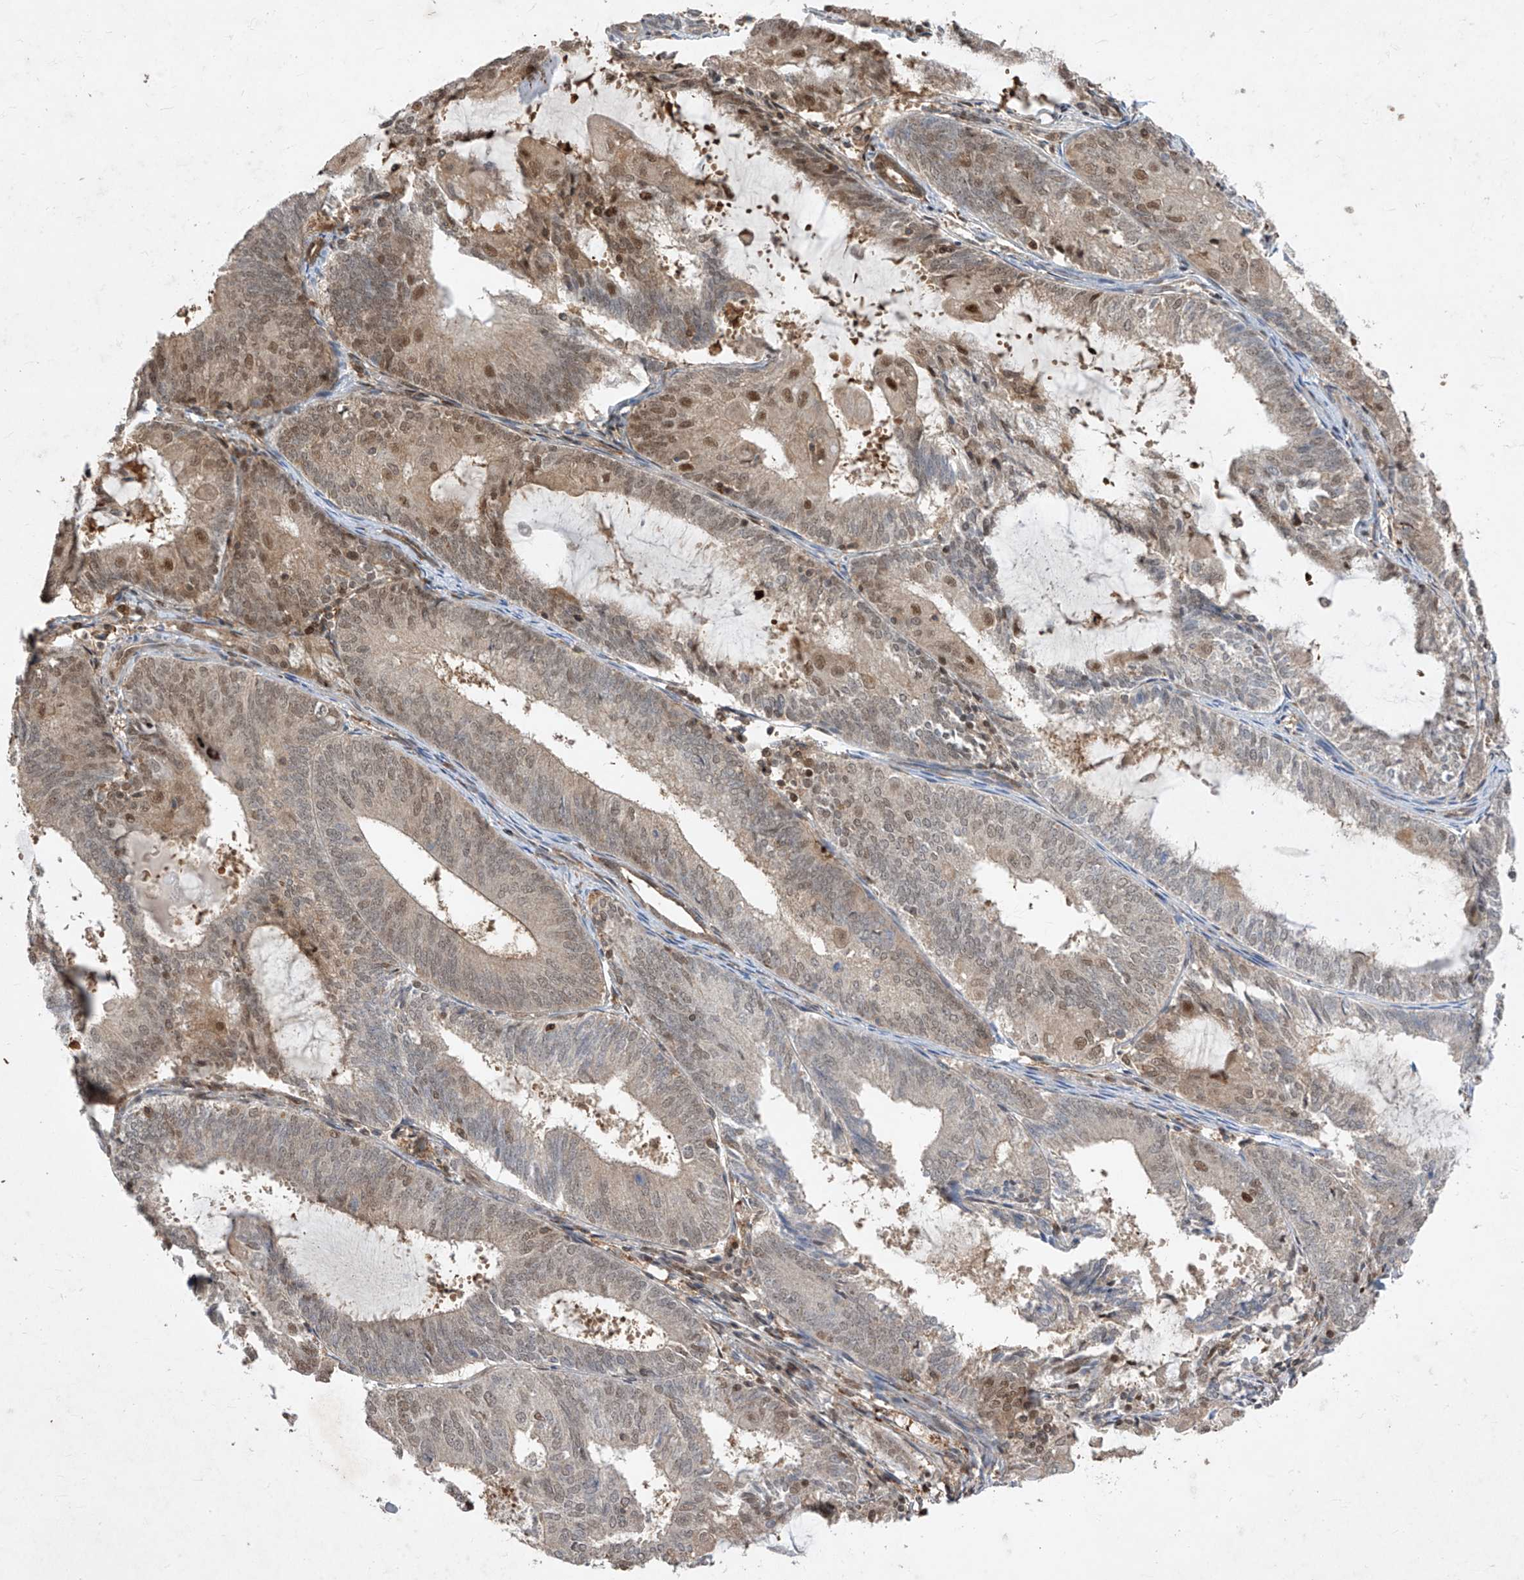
{"staining": {"intensity": "moderate", "quantity": "25%-75%", "location": "cytoplasmic/membranous,nuclear"}, "tissue": "endometrial cancer", "cell_type": "Tumor cells", "image_type": "cancer", "snomed": [{"axis": "morphology", "description": "Adenocarcinoma, NOS"}, {"axis": "topography", "description": "Endometrium"}], "caption": "Immunohistochemistry (IHC) staining of adenocarcinoma (endometrial), which demonstrates medium levels of moderate cytoplasmic/membranous and nuclear positivity in about 25%-75% of tumor cells indicating moderate cytoplasmic/membranous and nuclear protein expression. The staining was performed using DAB (brown) for protein detection and nuclei were counterstained in hematoxylin (blue).", "gene": "ZNF358", "patient": {"sex": "female", "age": 81}}